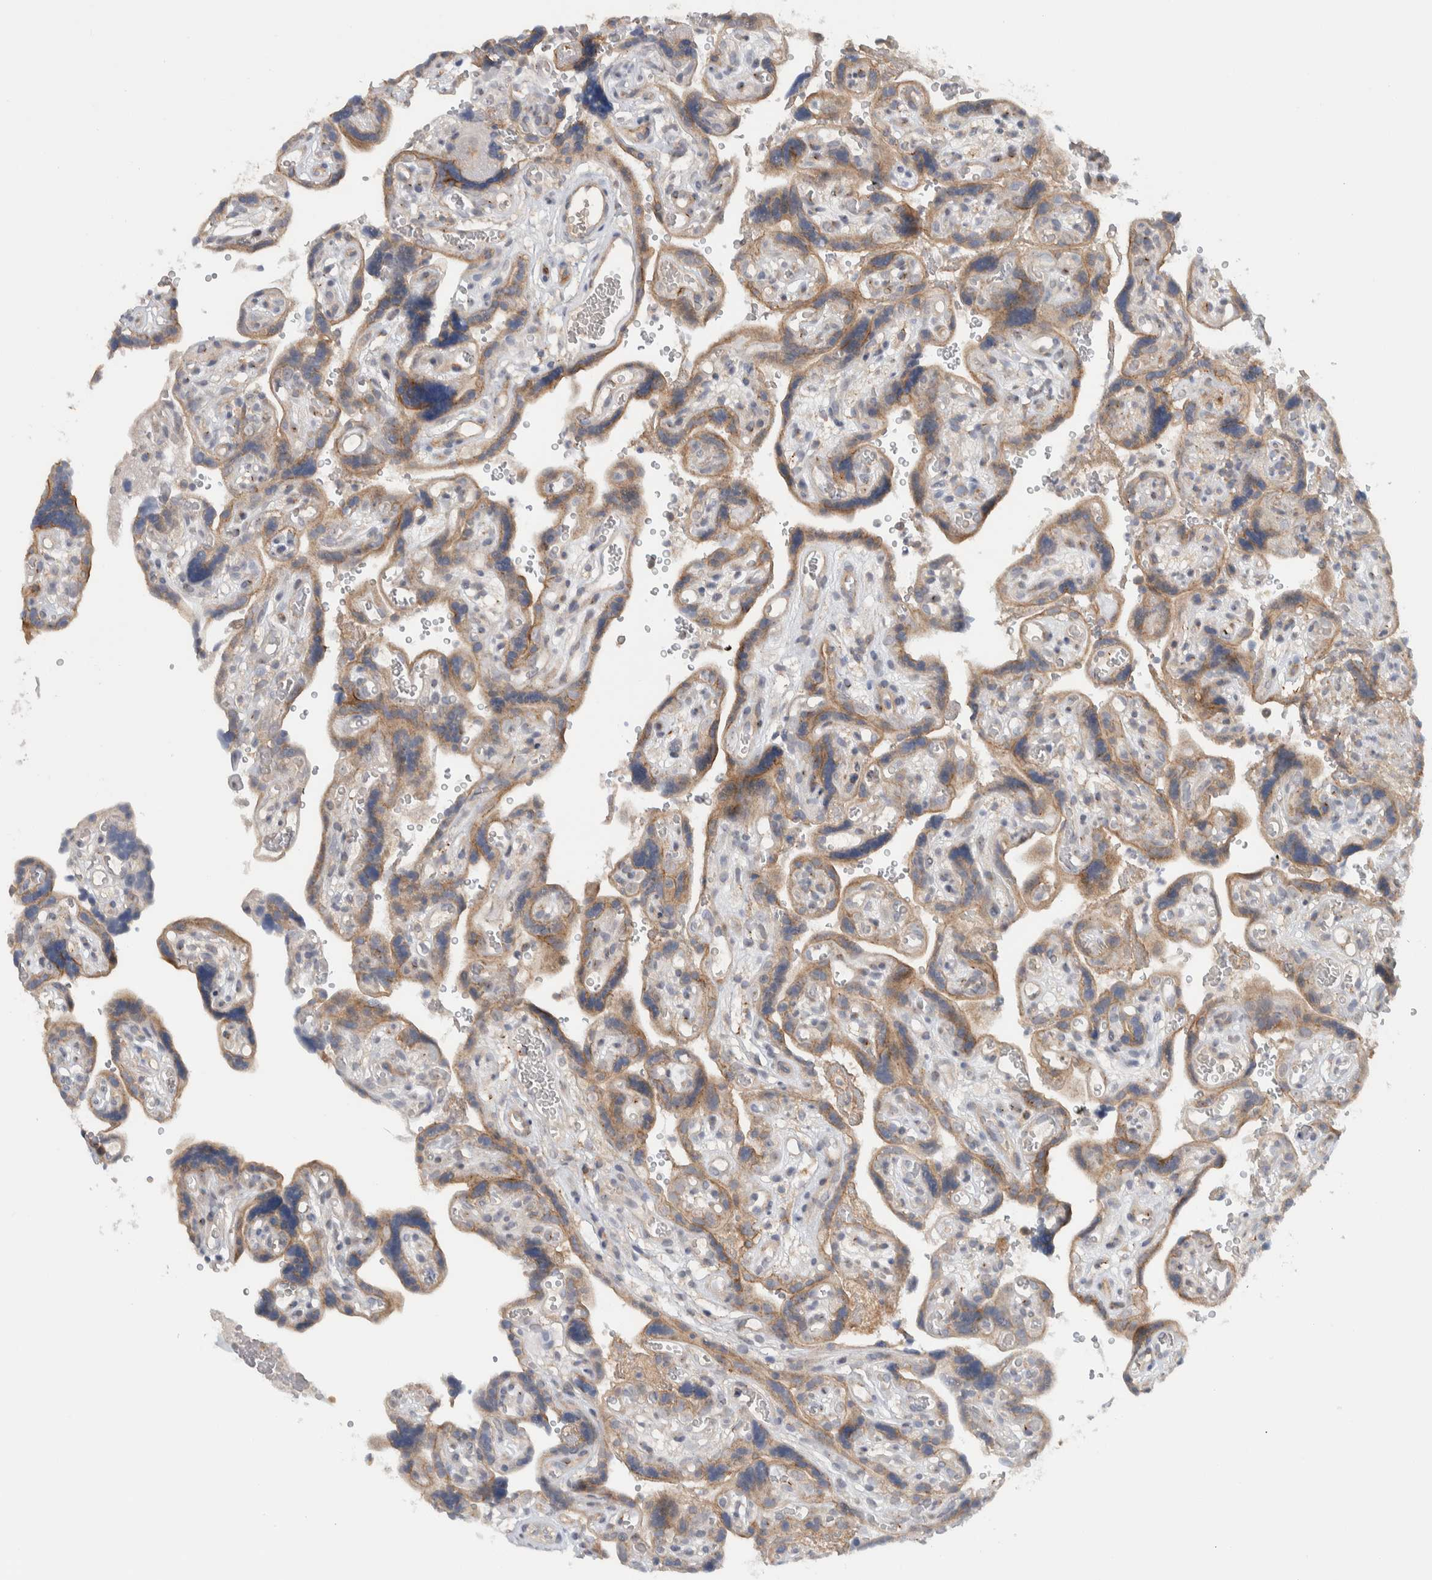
{"staining": {"intensity": "weak", "quantity": "<25%", "location": "cytoplasmic/membranous"}, "tissue": "placenta", "cell_type": "Decidual cells", "image_type": "normal", "snomed": [{"axis": "morphology", "description": "Normal tissue, NOS"}, {"axis": "topography", "description": "Placenta"}], "caption": "Decidual cells show no significant expression in benign placenta. Nuclei are stained in blue.", "gene": "MPRIP", "patient": {"sex": "female", "age": 30}}